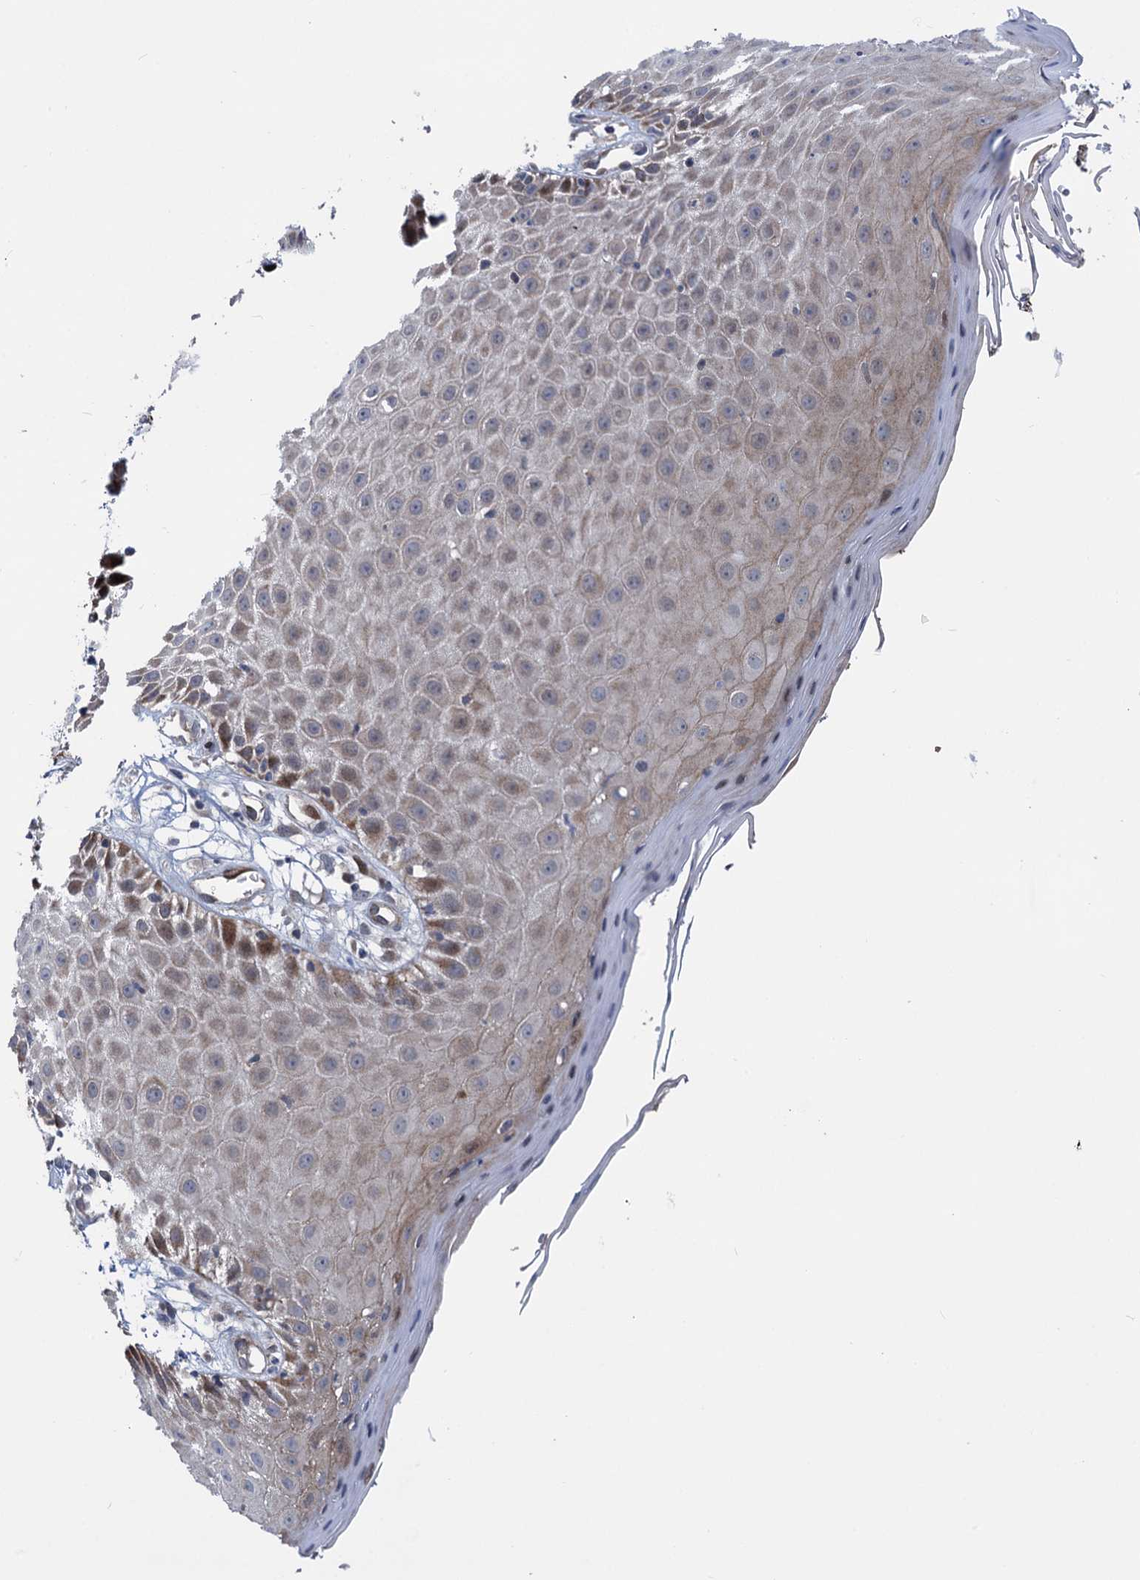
{"staining": {"intensity": "moderate", "quantity": "<25%", "location": "cytoplasmic/membranous"}, "tissue": "skin", "cell_type": "Epidermal cells", "image_type": "normal", "snomed": [{"axis": "morphology", "description": "Normal tissue, NOS"}, {"axis": "topography", "description": "Vulva"}], "caption": "Epidermal cells demonstrate moderate cytoplasmic/membranous positivity in about <25% of cells in benign skin.", "gene": "UBR1", "patient": {"sex": "female", "age": 68}}